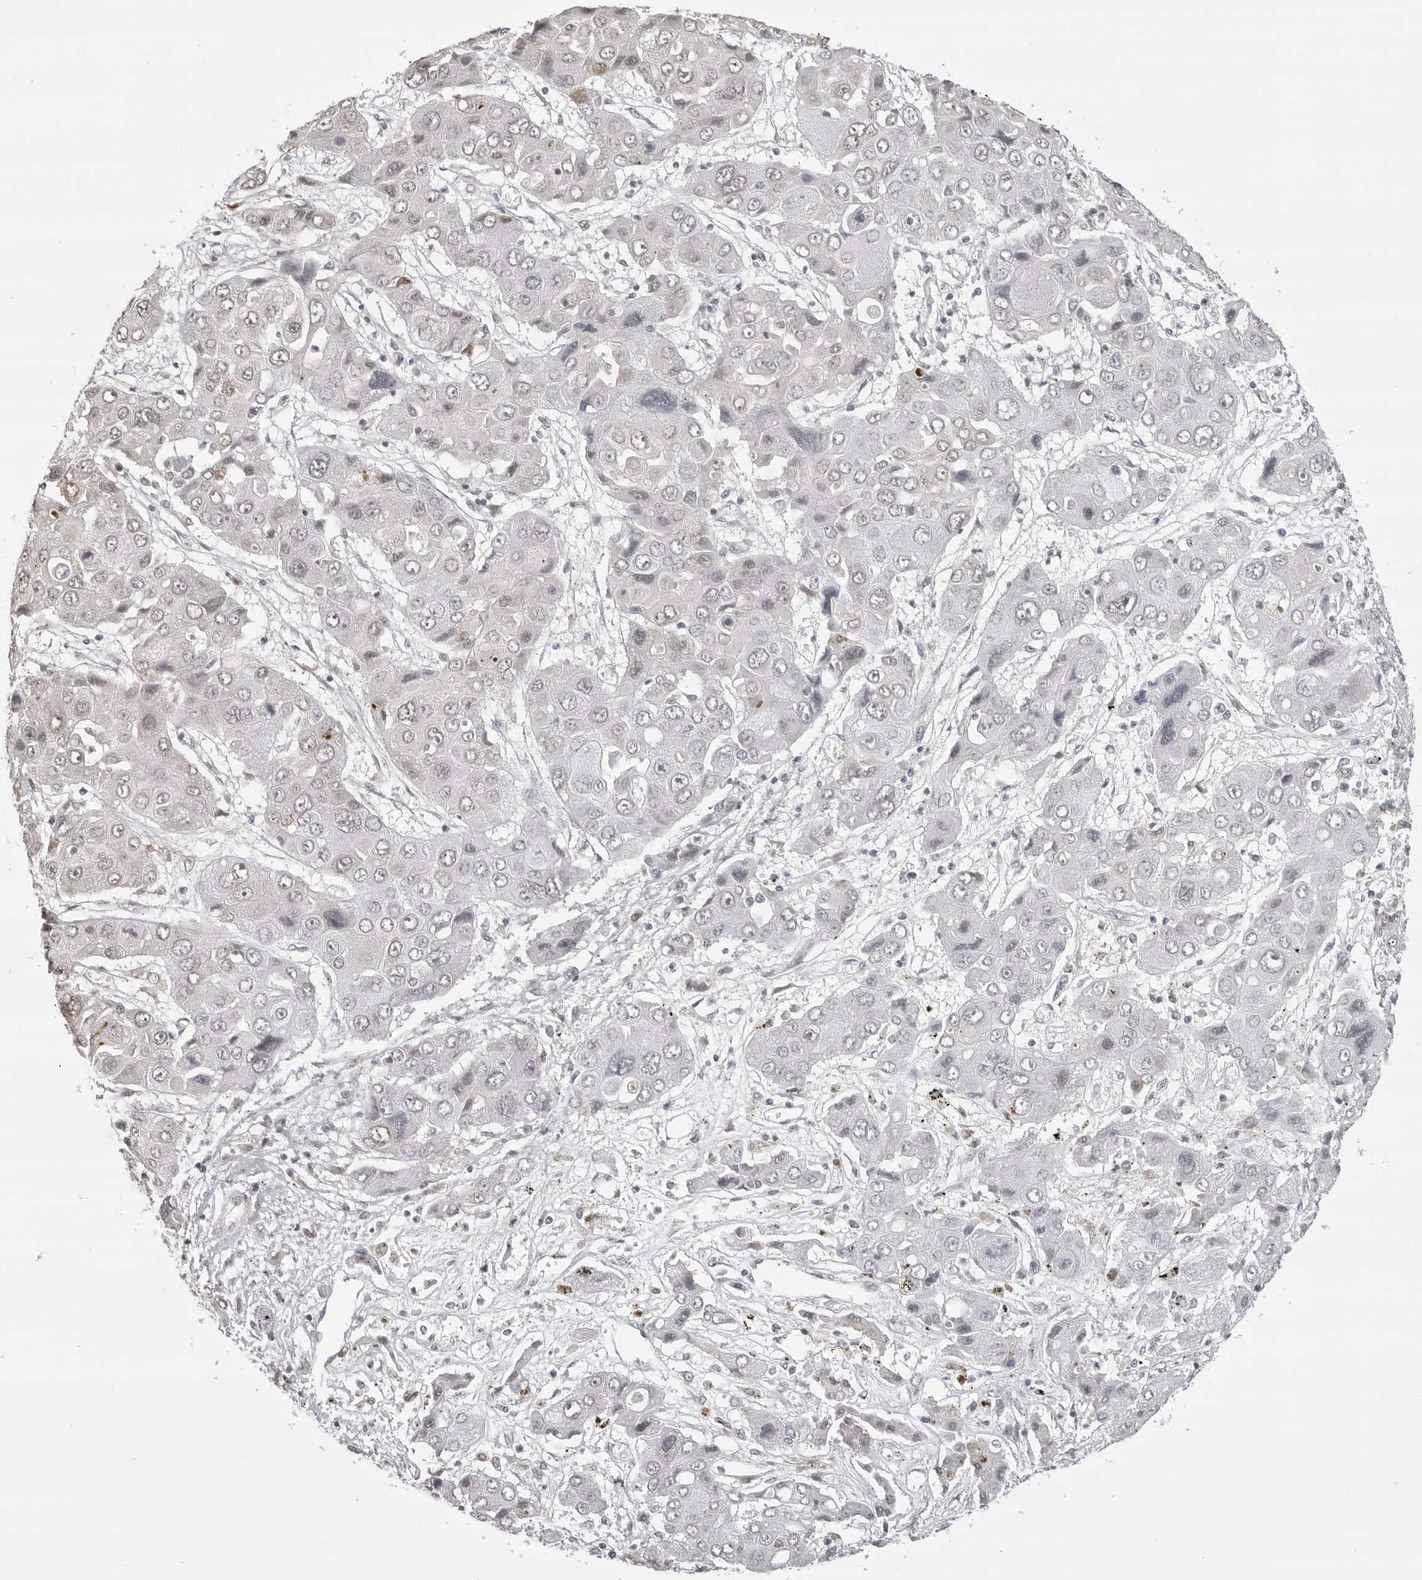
{"staining": {"intensity": "negative", "quantity": "none", "location": "none"}, "tissue": "liver cancer", "cell_type": "Tumor cells", "image_type": "cancer", "snomed": [{"axis": "morphology", "description": "Cholangiocarcinoma"}, {"axis": "topography", "description": "Liver"}], "caption": "Tumor cells are negative for protein expression in human liver cancer.", "gene": "PHF3", "patient": {"sex": "male", "age": 67}}